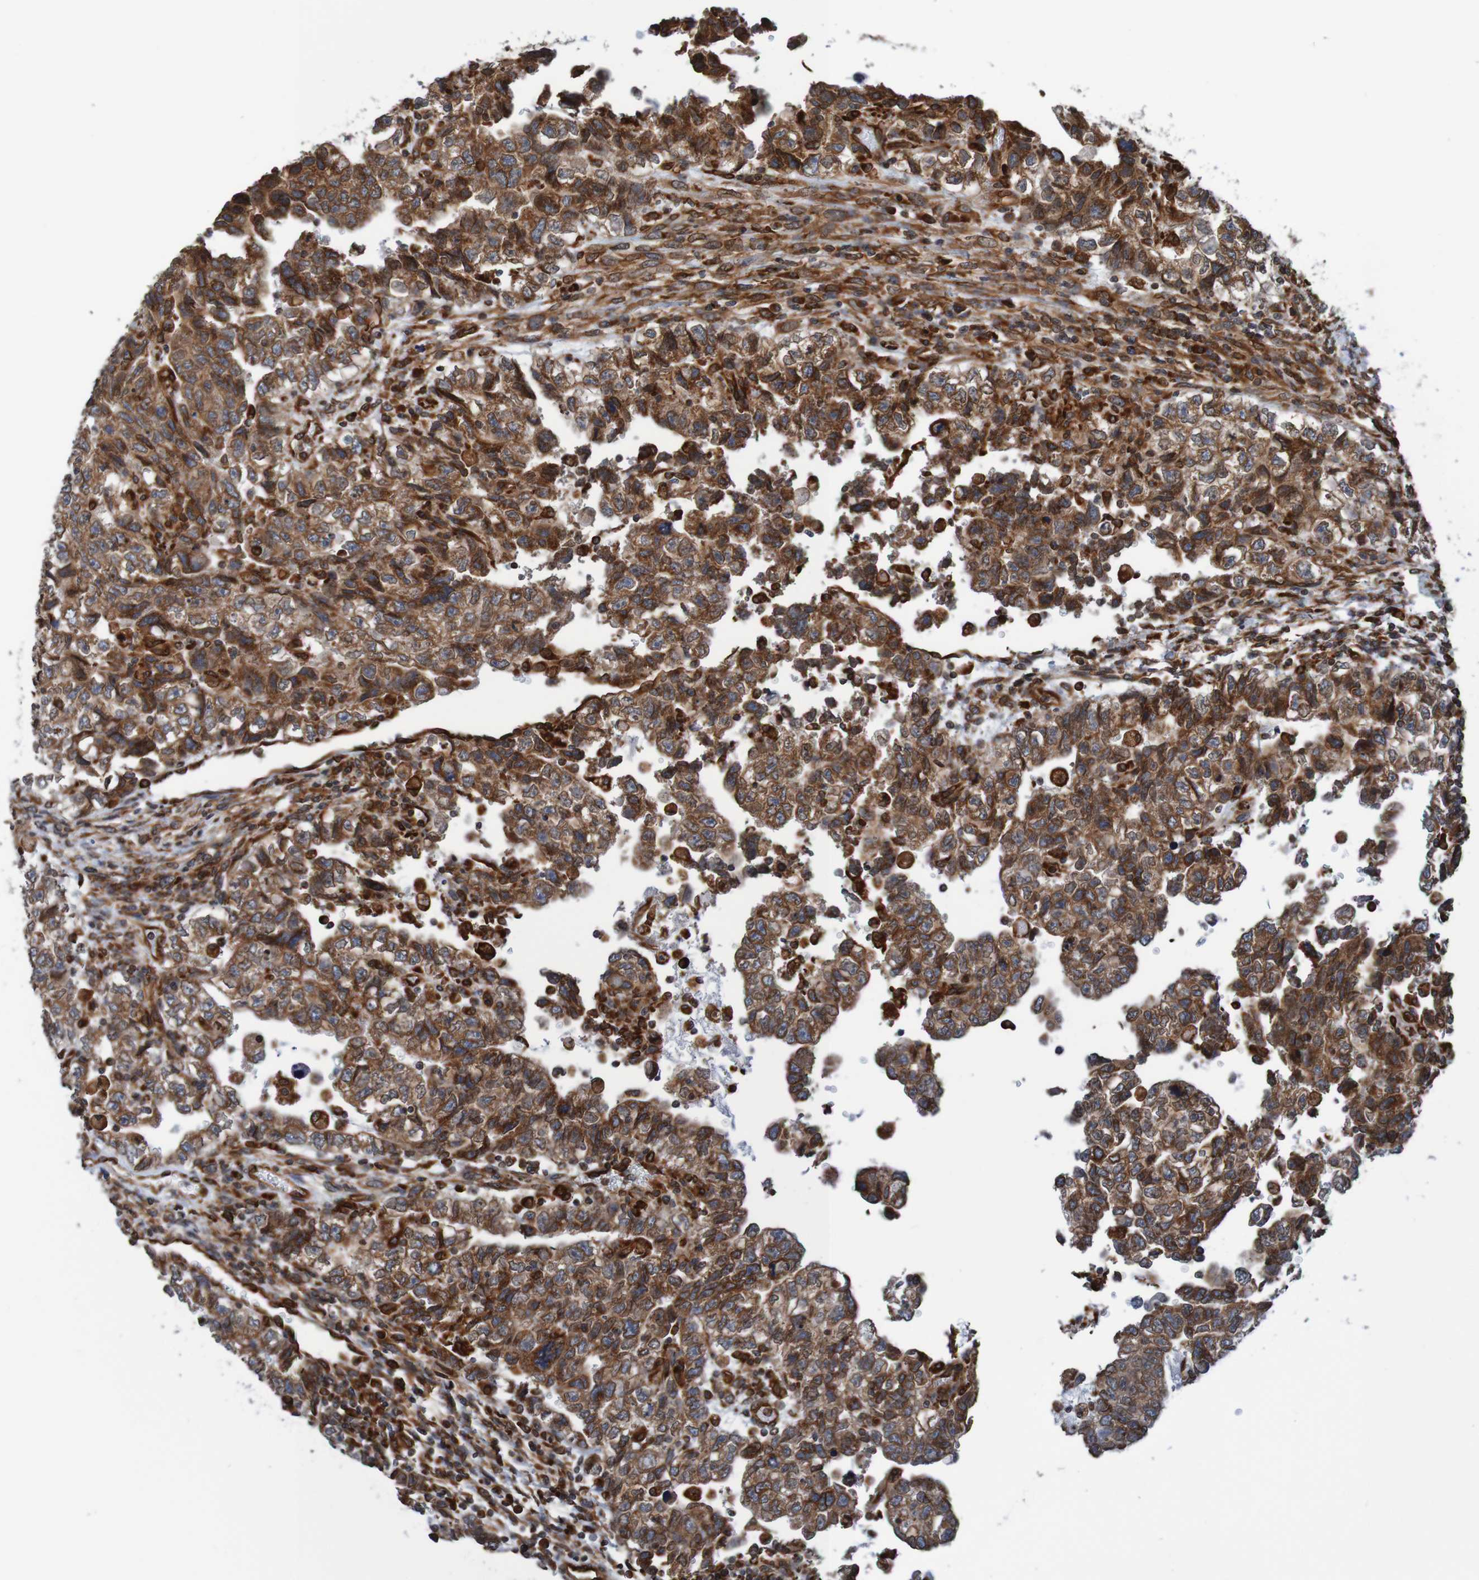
{"staining": {"intensity": "strong", "quantity": ">75%", "location": "cytoplasmic/membranous,nuclear"}, "tissue": "testis cancer", "cell_type": "Tumor cells", "image_type": "cancer", "snomed": [{"axis": "morphology", "description": "Carcinoma, Embryonal, NOS"}, {"axis": "topography", "description": "Testis"}], "caption": "IHC photomicrograph of neoplastic tissue: human testis cancer stained using immunohistochemistry shows high levels of strong protein expression localized specifically in the cytoplasmic/membranous and nuclear of tumor cells, appearing as a cytoplasmic/membranous and nuclear brown color.", "gene": "TMEM109", "patient": {"sex": "male", "age": 36}}